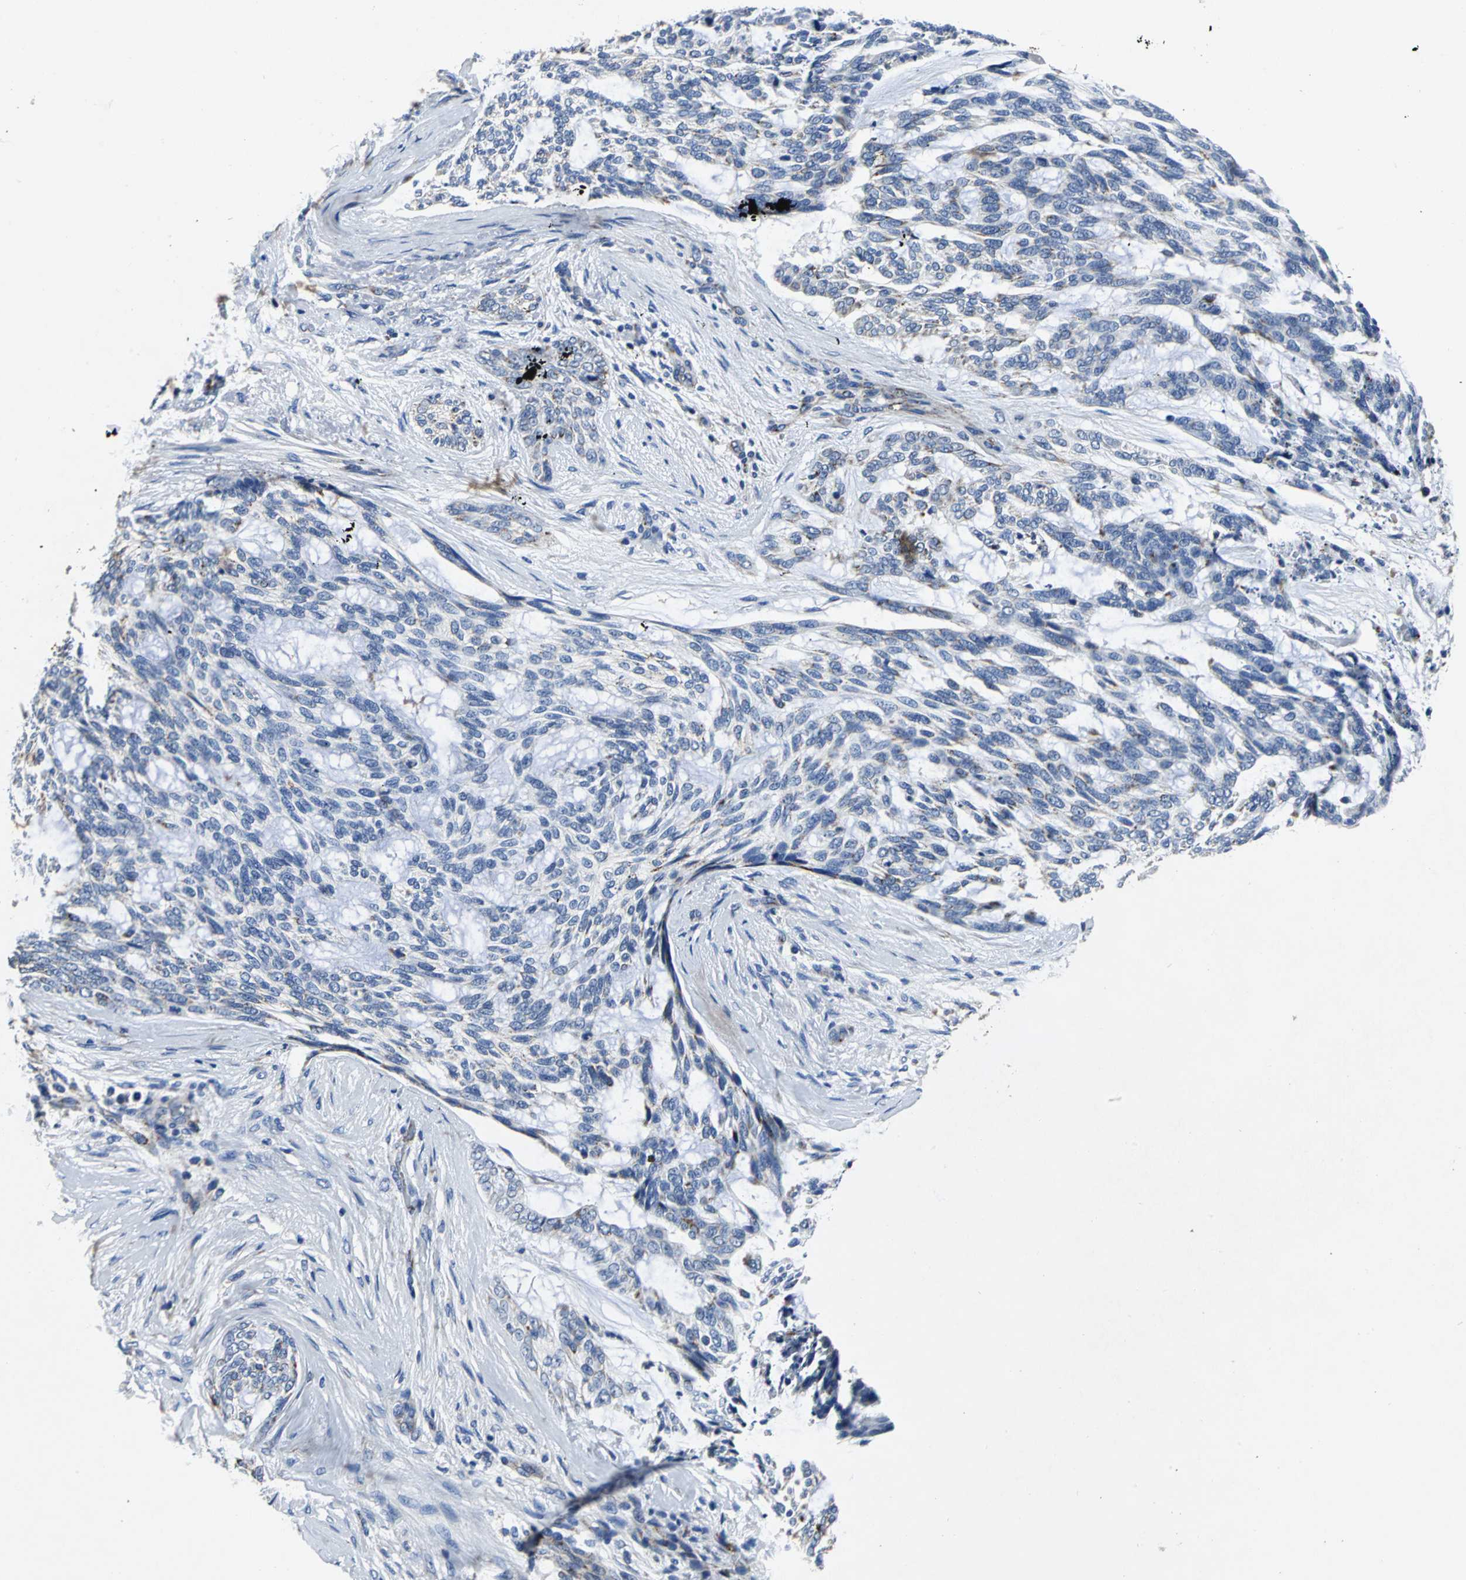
{"staining": {"intensity": "negative", "quantity": "none", "location": "none"}, "tissue": "skin cancer", "cell_type": "Tumor cells", "image_type": "cancer", "snomed": [{"axis": "morphology", "description": "Normal tissue, NOS"}, {"axis": "morphology", "description": "Basal cell carcinoma"}, {"axis": "topography", "description": "Skin"}], "caption": "The immunohistochemistry (IHC) histopathology image has no significant staining in tumor cells of skin cancer (basal cell carcinoma) tissue.", "gene": "IFI6", "patient": {"sex": "female", "age": 71}}